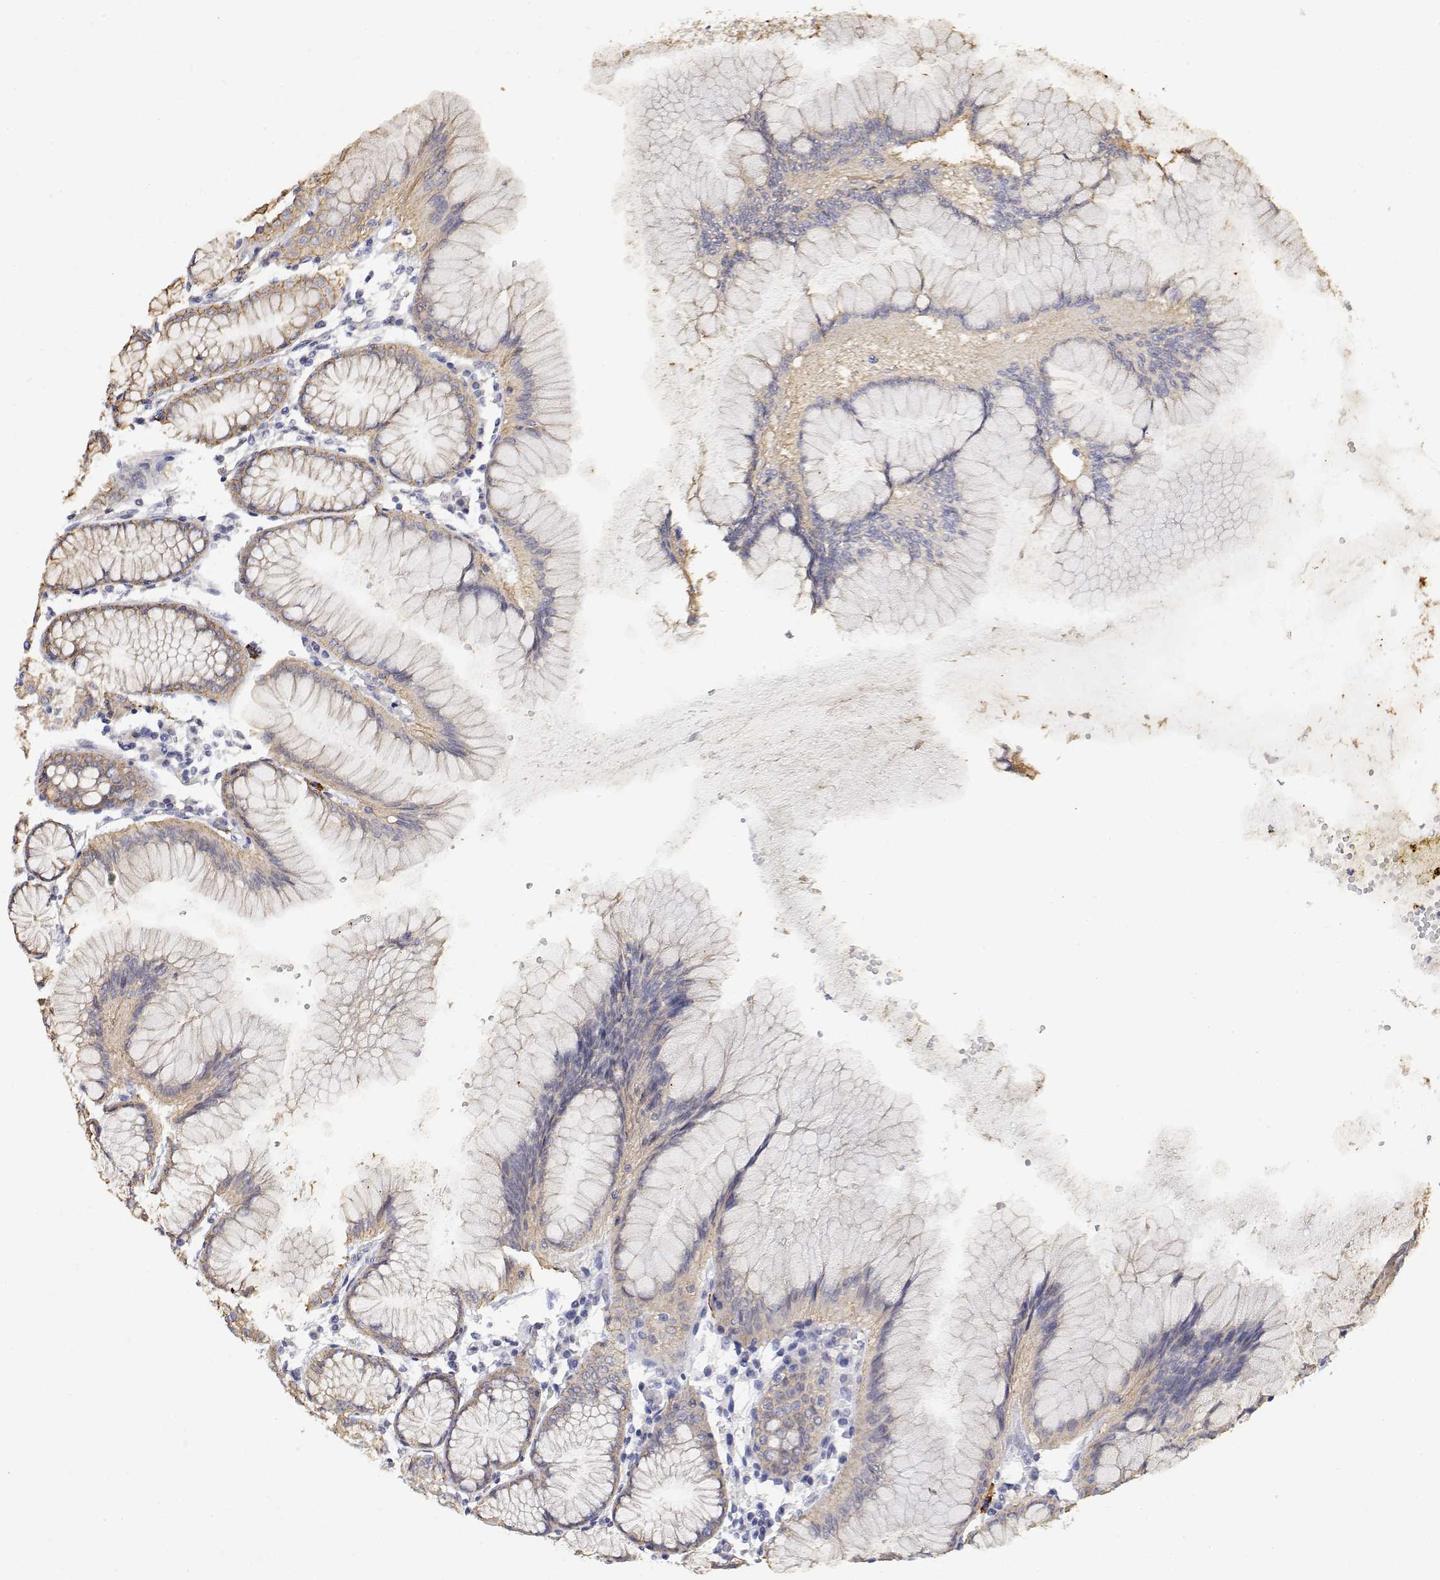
{"staining": {"intensity": "weak", "quantity": "25%-75%", "location": "cytoplasmic/membranous"}, "tissue": "stomach", "cell_type": "Glandular cells", "image_type": "normal", "snomed": [{"axis": "morphology", "description": "Normal tissue, NOS"}, {"axis": "topography", "description": "Stomach"}], "caption": "This image reveals unremarkable stomach stained with immunohistochemistry (IHC) to label a protein in brown. The cytoplasmic/membranous of glandular cells show weak positivity for the protein. Nuclei are counter-stained blue.", "gene": "LONRF3", "patient": {"sex": "female", "age": 57}}